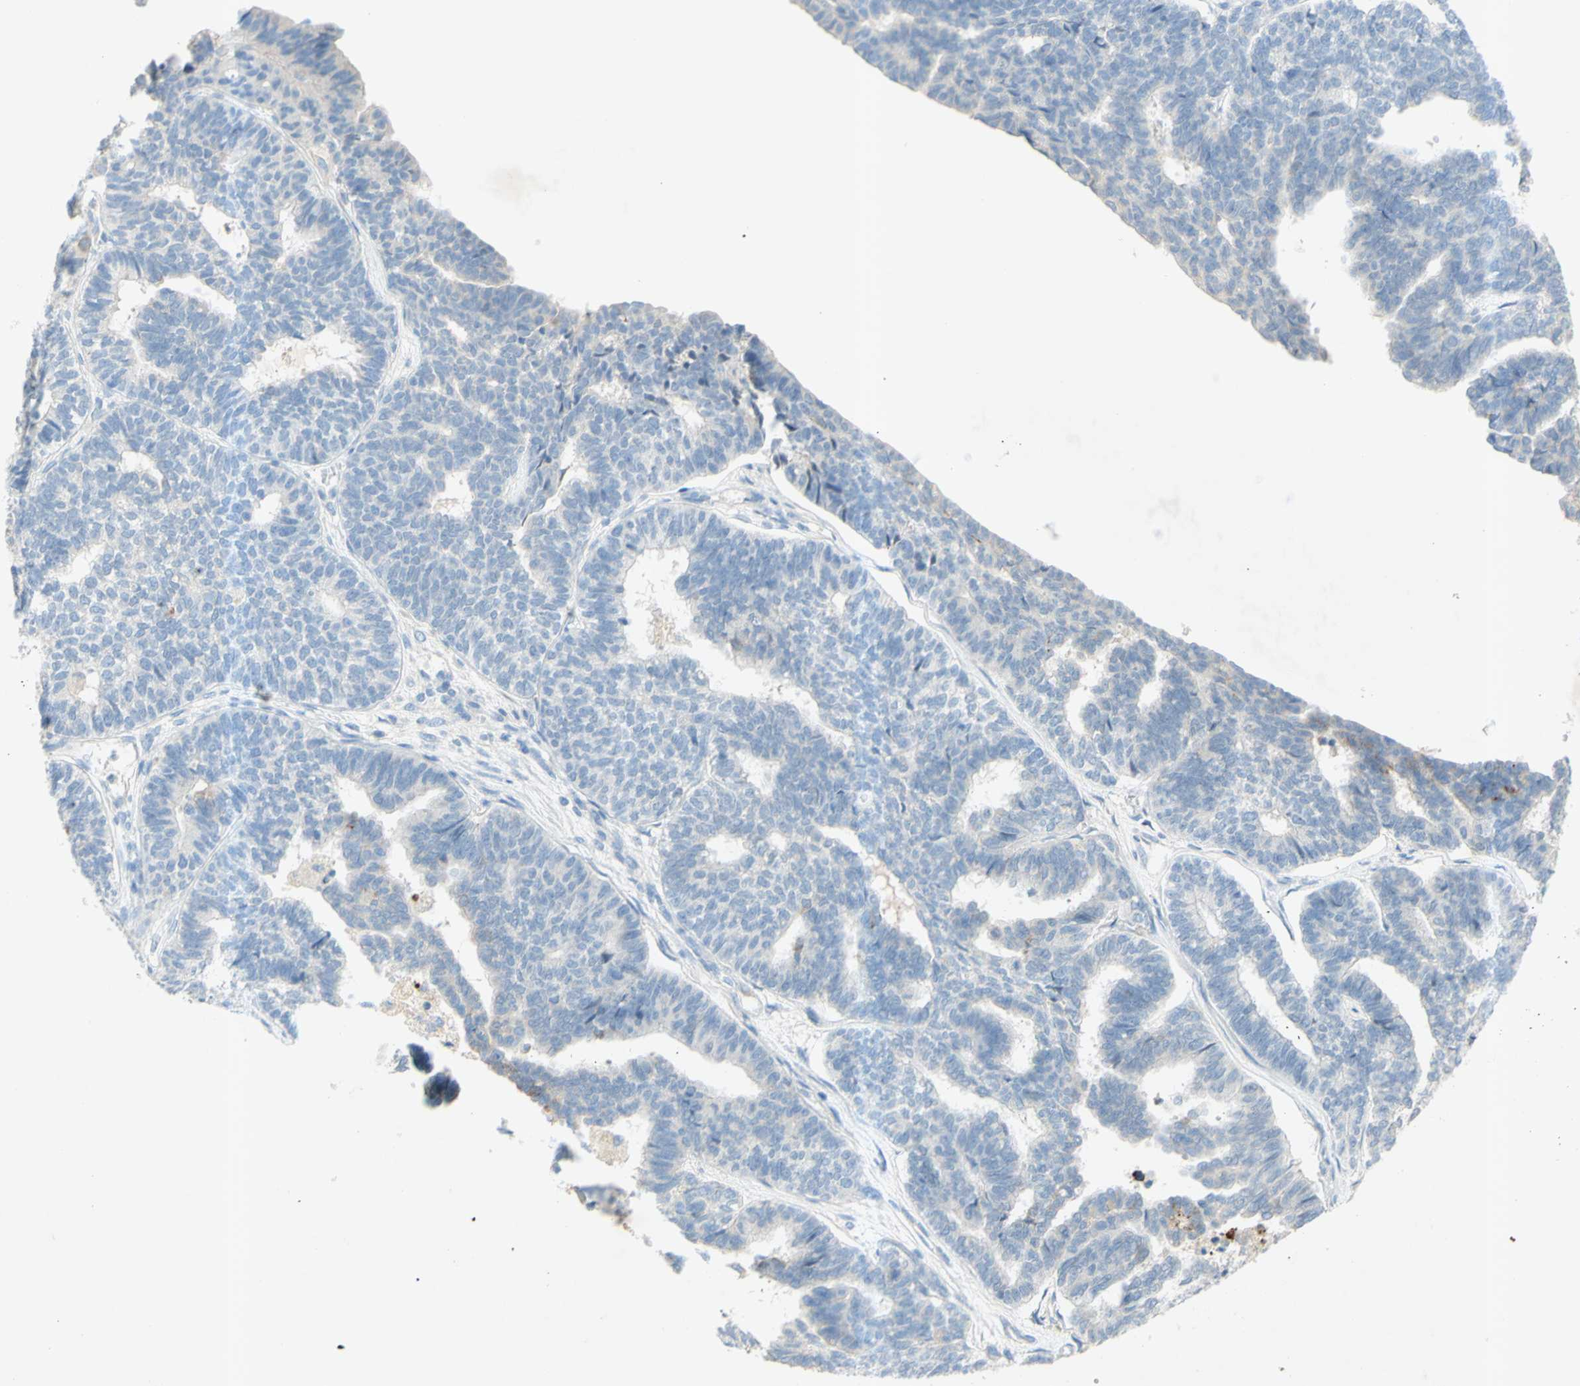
{"staining": {"intensity": "negative", "quantity": "none", "location": "none"}, "tissue": "endometrial cancer", "cell_type": "Tumor cells", "image_type": "cancer", "snomed": [{"axis": "morphology", "description": "Adenocarcinoma, NOS"}, {"axis": "topography", "description": "Endometrium"}], "caption": "Tumor cells show no significant expression in endometrial adenocarcinoma. Brightfield microscopy of immunohistochemistry (IHC) stained with DAB (3,3'-diaminobenzidine) (brown) and hematoxylin (blue), captured at high magnification.", "gene": "GDF15", "patient": {"sex": "female", "age": 70}}